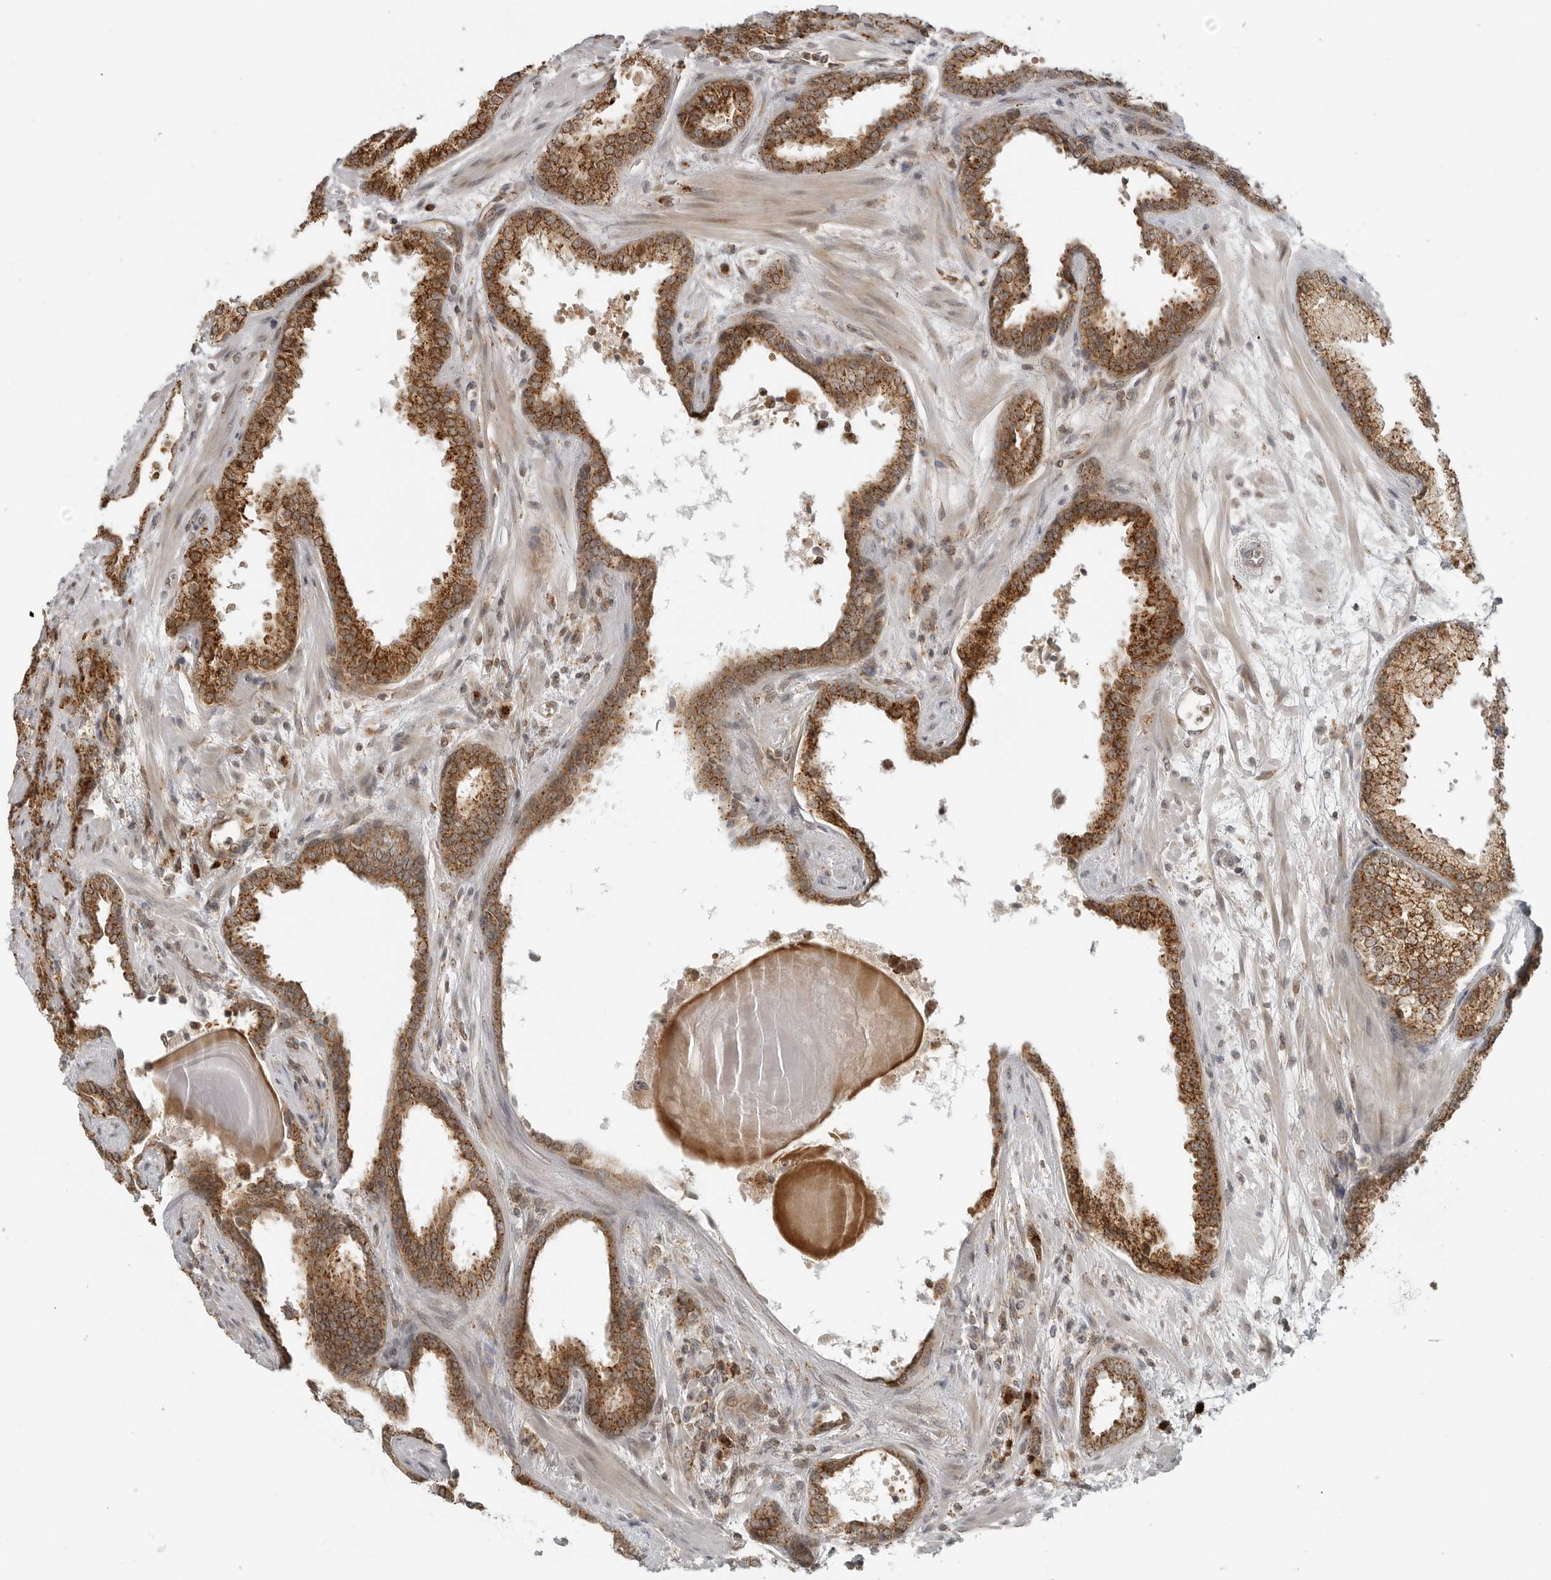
{"staining": {"intensity": "strong", "quantity": ">75%", "location": "cytoplasmic/membranous"}, "tissue": "prostate cancer", "cell_type": "Tumor cells", "image_type": "cancer", "snomed": [{"axis": "morphology", "description": "Adenocarcinoma, High grade"}, {"axis": "topography", "description": "Prostate"}], "caption": "Immunohistochemistry staining of prostate cancer (high-grade adenocarcinoma), which shows high levels of strong cytoplasmic/membranous positivity in approximately >75% of tumor cells indicating strong cytoplasmic/membranous protein expression. The staining was performed using DAB (brown) for protein detection and nuclei were counterstained in hematoxylin (blue).", "gene": "COPA", "patient": {"sex": "male", "age": 62}}